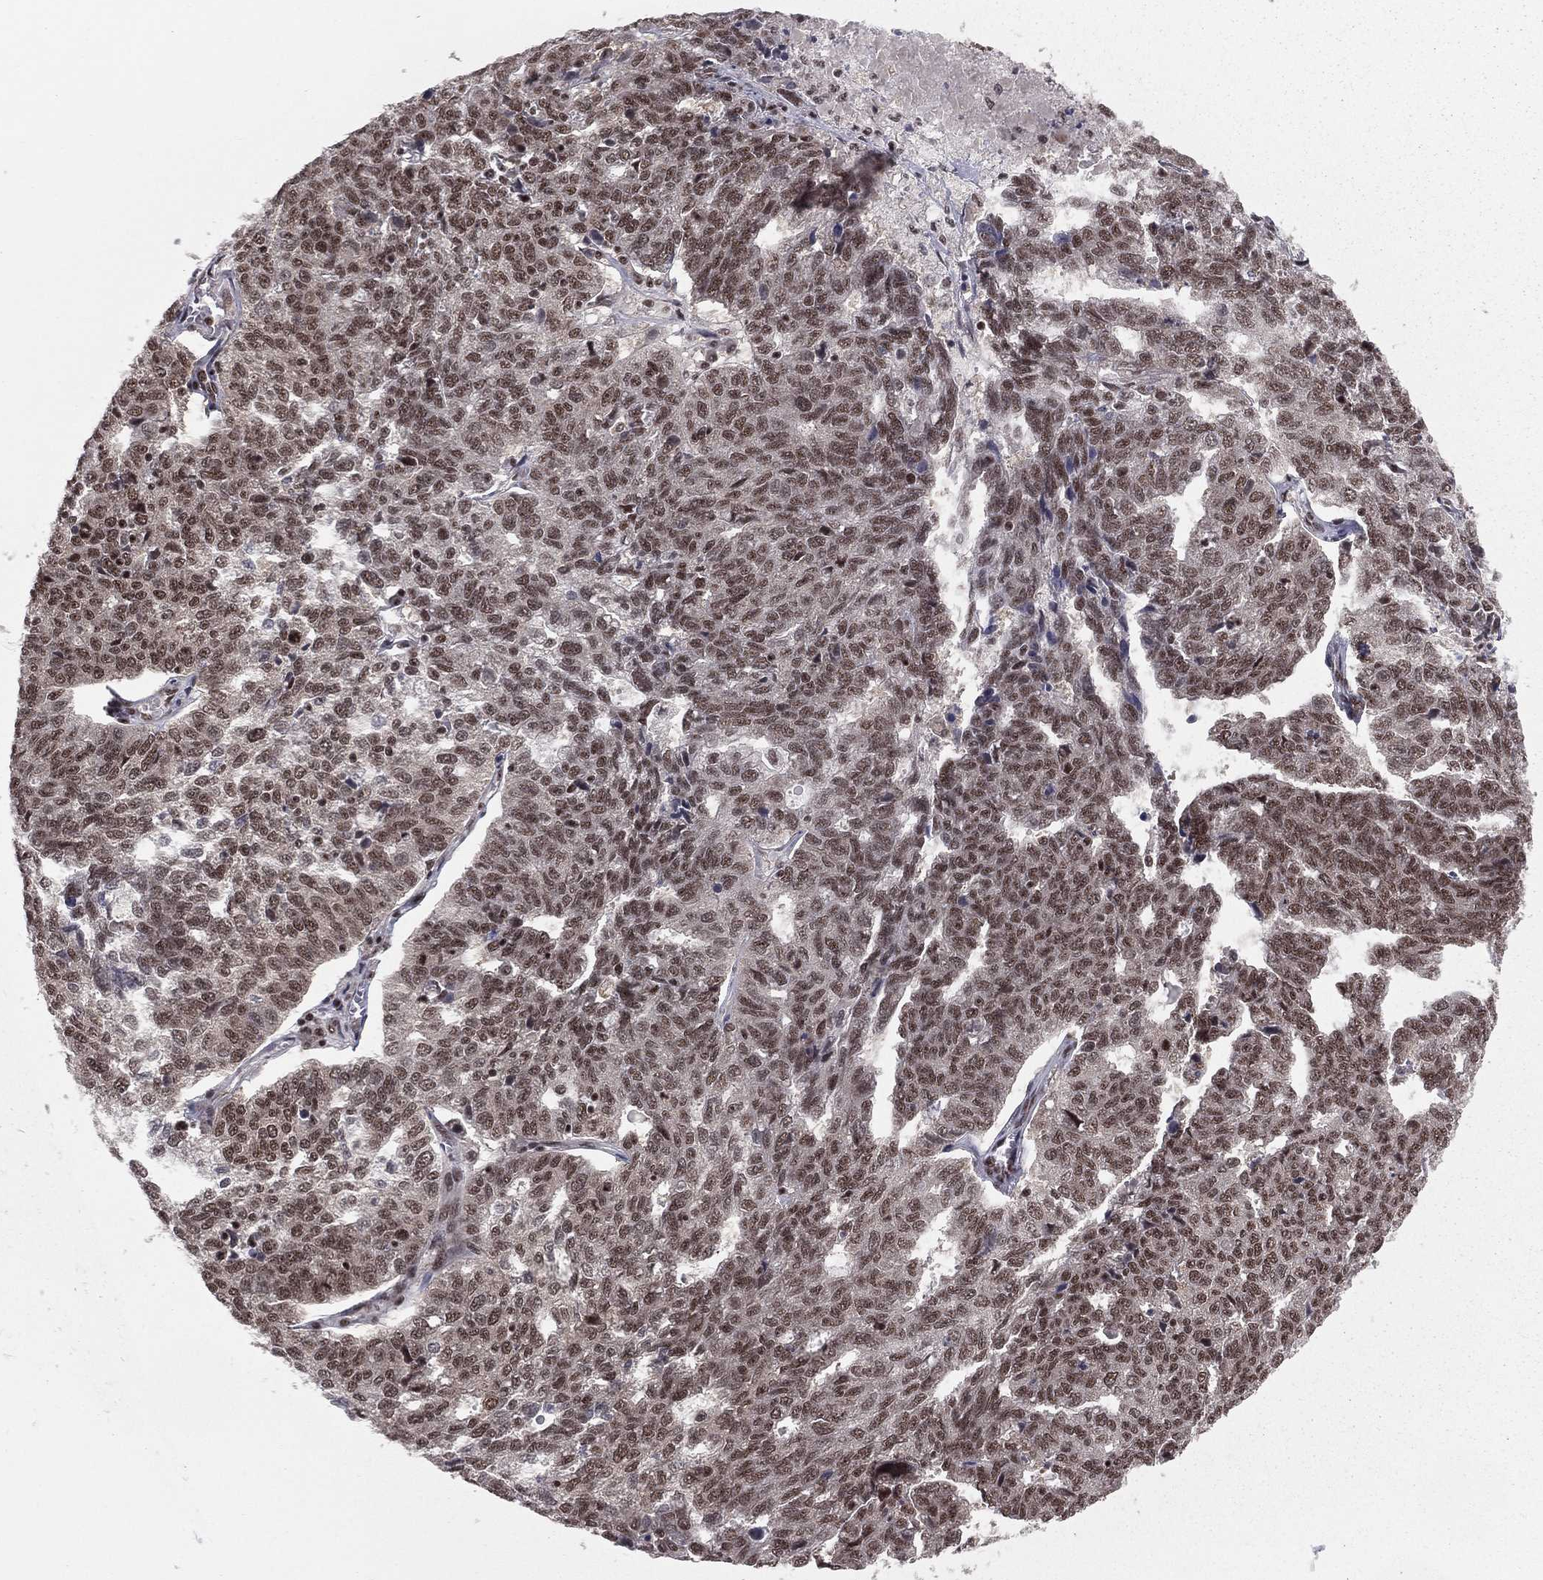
{"staining": {"intensity": "strong", "quantity": "25%-75%", "location": "nuclear"}, "tissue": "ovarian cancer", "cell_type": "Tumor cells", "image_type": "cancer", "snomed": [{"axis": "morphology", "description": "Cystadenocarcinoma, serous, NOS"}, {"axis": "topography", "description": "Ovary"}], "caption": "Immunohistochemistry (DAB) staining of ovarian cancer (serous cystadenocarcinoma) reveals strong nuclear protein staining in approximately 25%-75% of tumor cells.", "gene": "NFYB", "patient": {"sex": "female", "age": 71}}